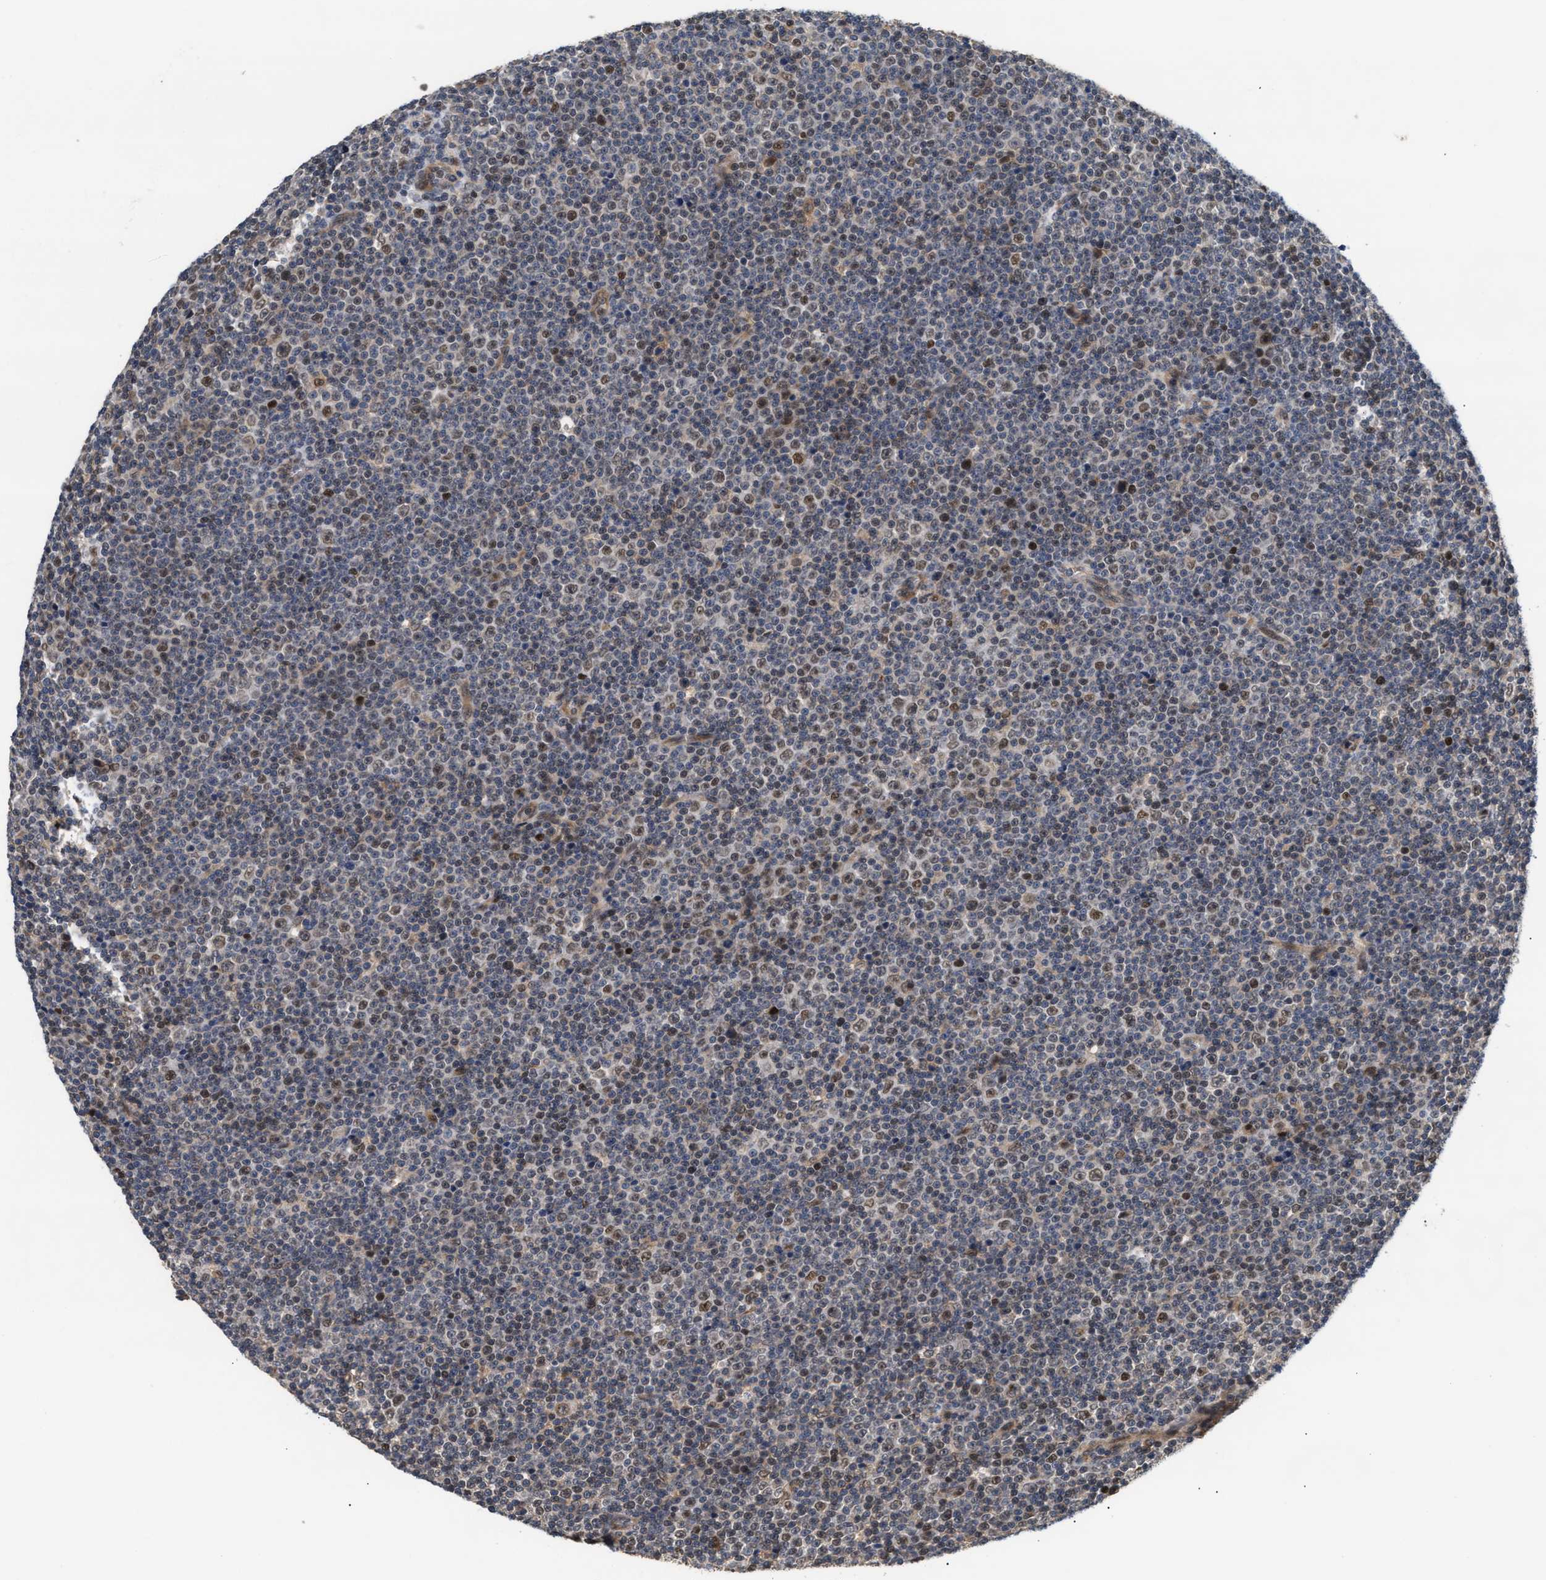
{"staining": {"intensity": "moderate", "quantity": "25%-75%", "location": "nuclear"}, "tissue": "lymphoma", "cell_type": "Tumor cells", "image_type": "cancer", "snomed": [{"axis": "morphology", "description": "Malignant lymphoma, non-Hodgkin's type, Low grade"}, {"axis": "topography", "description": "Lymph node"}], "caption": "Human malignant lymphoma, non-Hodgkin's type (low-grade) stained with a protein marker shows moderate staining in tumor cells.", "gene": "ABHD5", "patient": {"sex": "female", "age": 67}}